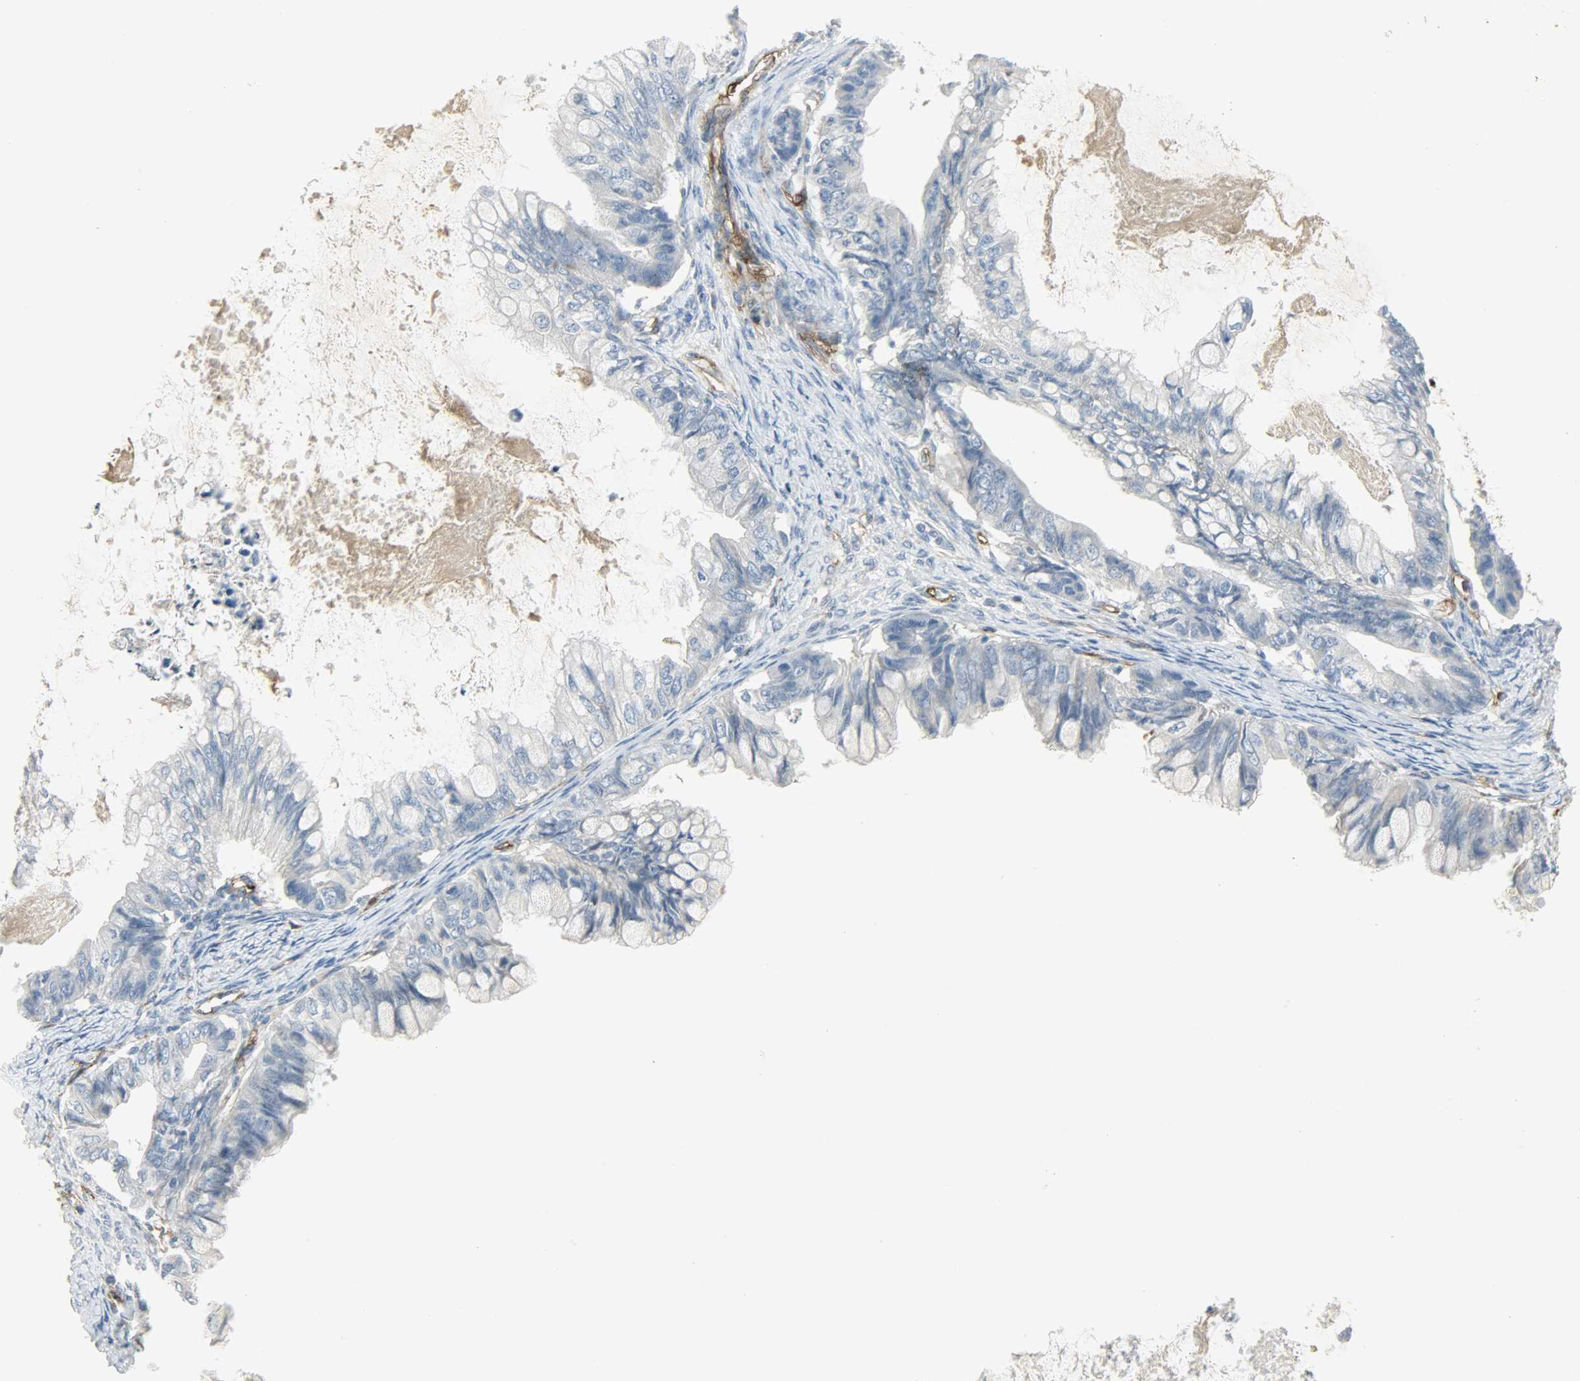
{"staining": {"intensity": "negative", "quantity": "none", "location": "none"}, "tissue": "ovarian cancer", "cell_type": "Tumor cells", "image_type": "cancer", "snomed": [{"axis": "morphology", "description": "Cystadenocarcinoma, mucinous, NOS"}, {"axis": "topography", "description": "Ovary"}], "caption": "Human ovarian cancer (mucinous cystadenocarcinoma) stained for a protein using immunohistochemistry displays no staining in tumor cells.", "gene": "ENPEP", "patient": {"sex": "female", "age": 80}}